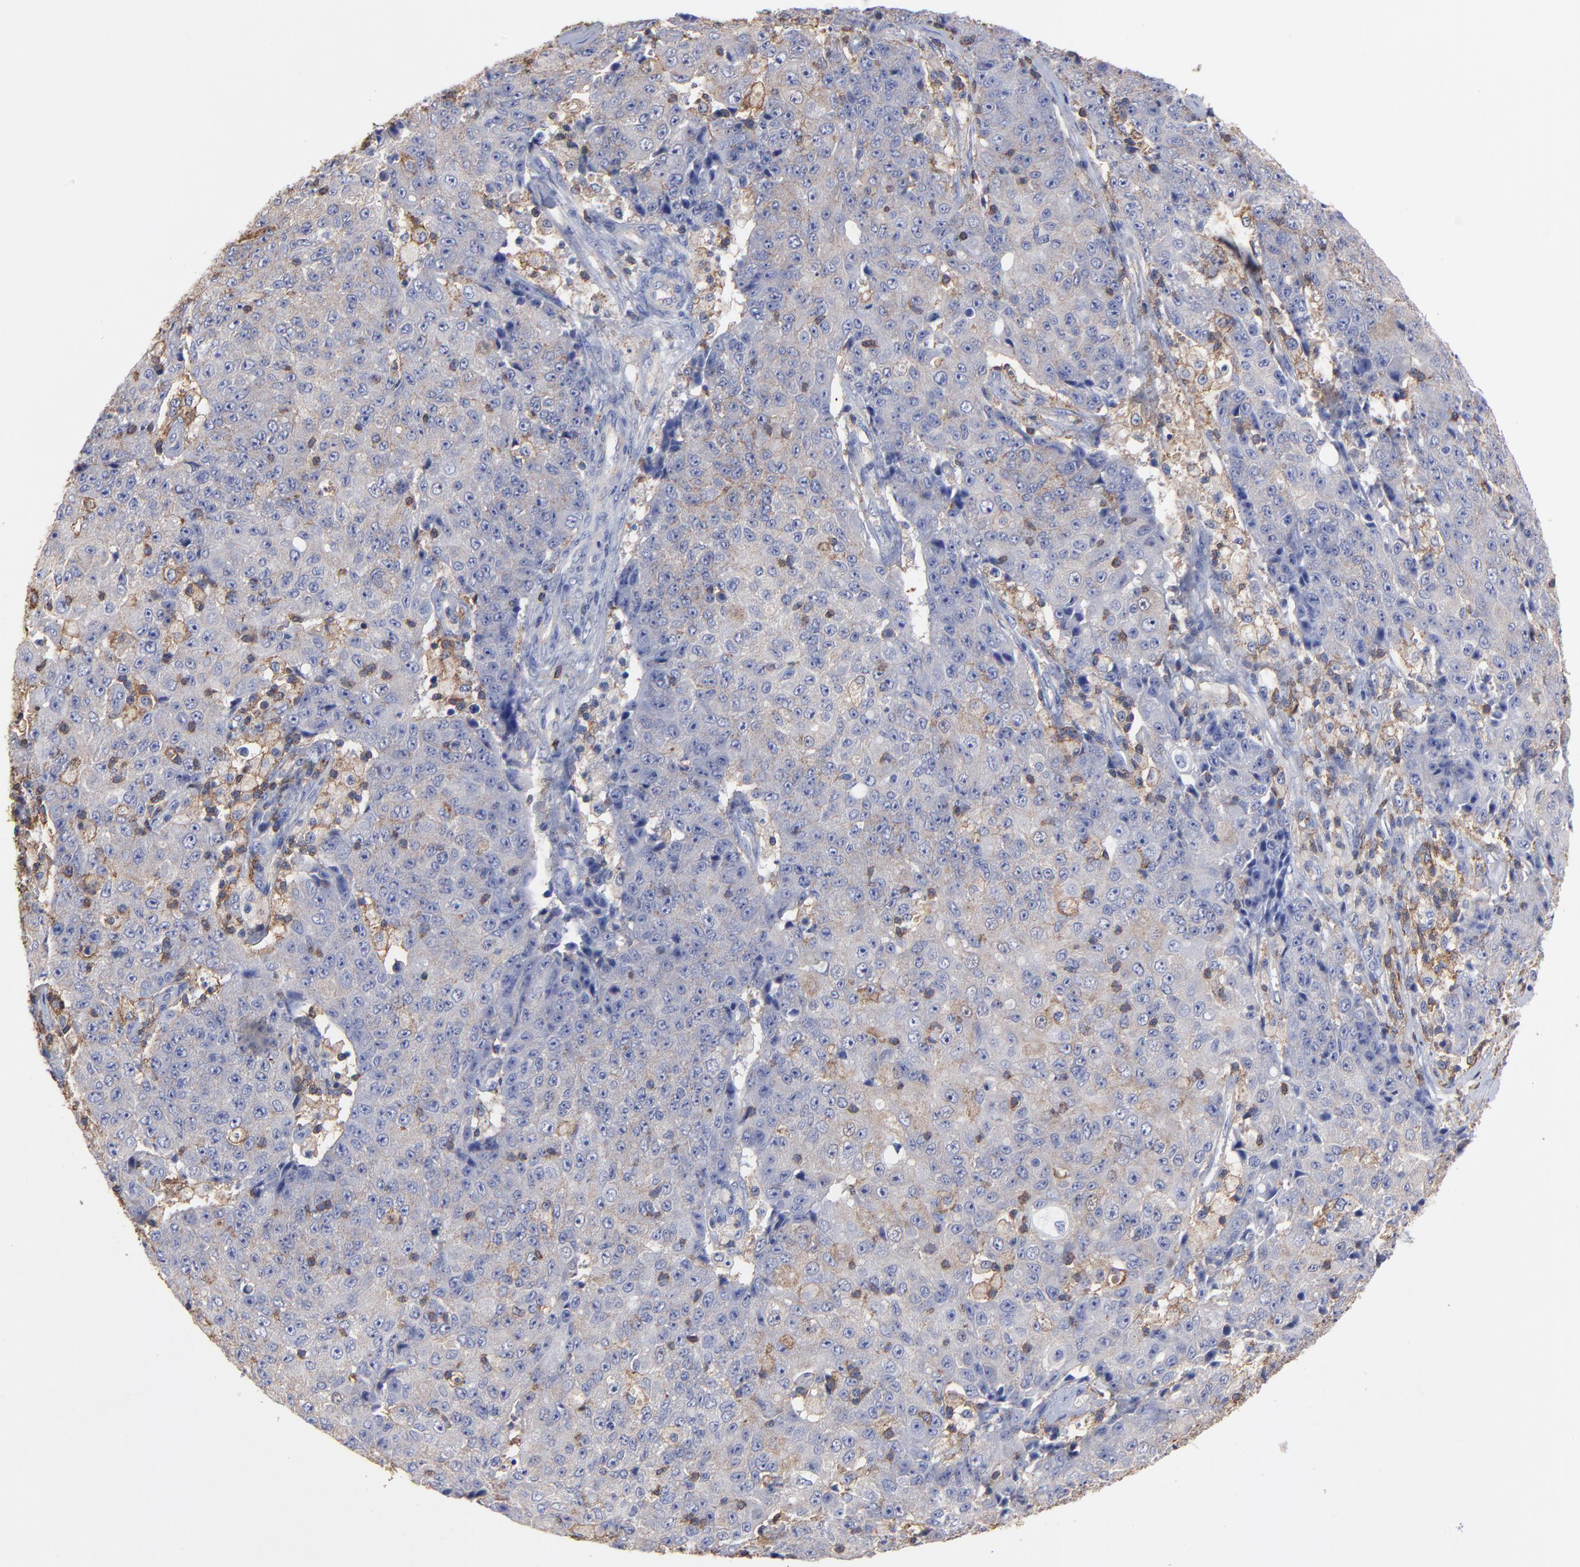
{"staining": {"intensity": "weak", "quantity": "25%-75%", "location": "cytoplasmic/membranous"}, "tissue": "ovarian cancer", "cell_type": "Tumor cells", "image_type": "cancer", "snomed": [{"axis": "morphology", "description": "Carcinoma, endometroid"}, {"axis": "topography", "description": "Ovary"}], "caption": "A photomicrograph of human ovarian cancer stained for a protein displays weak cytoplasmic/membranous brown staining in tumor cells.", "gene": "ASL", "patient": {"sex": "female", "age": 42}}